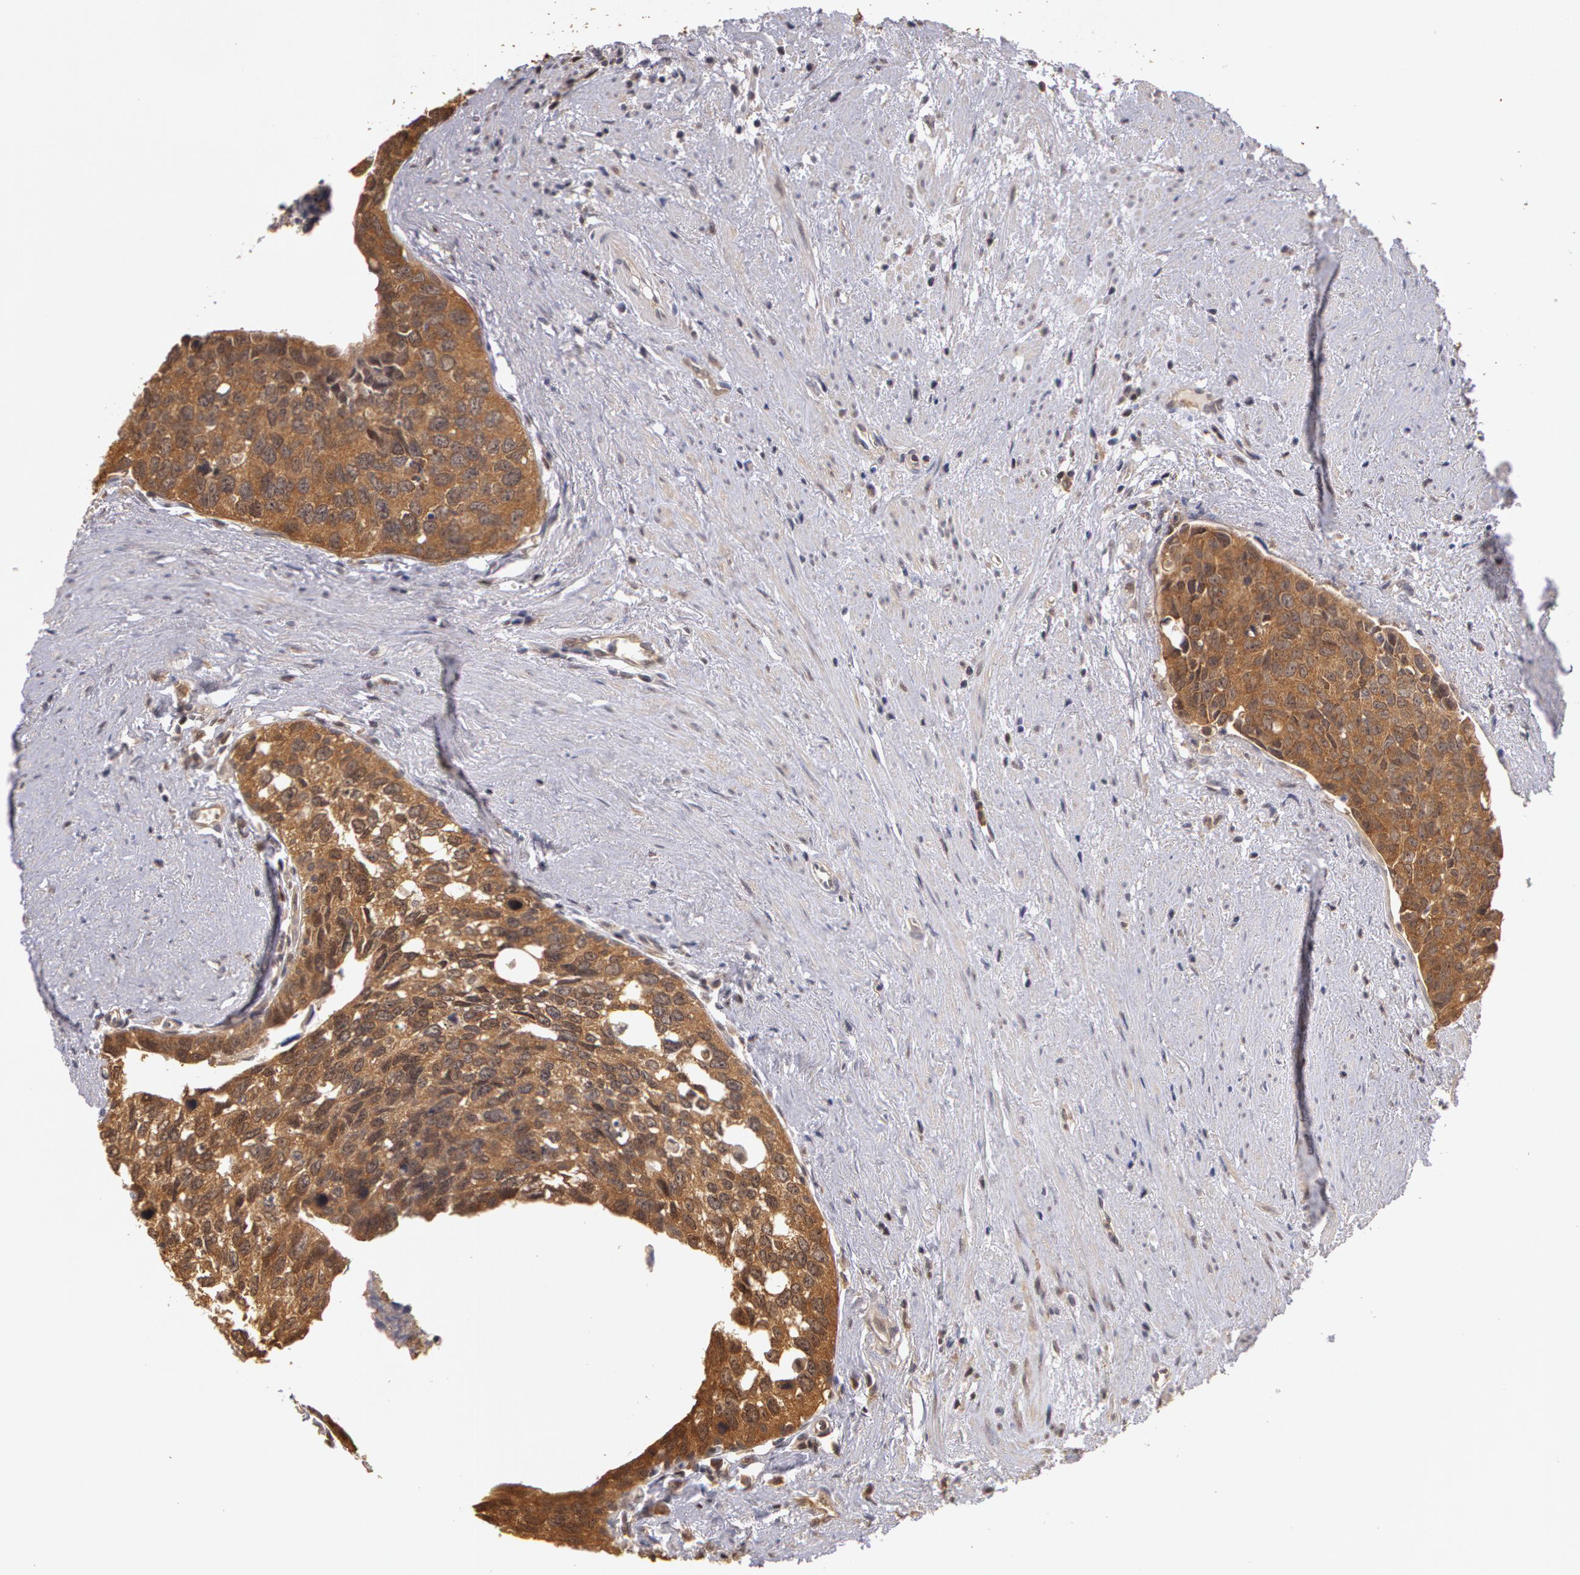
{"staining": {"intensity": "moderate", "quantity": ">75%", "location": "cytoplasmic/membranous"}, "tissue": "urothelial cancer", "cell_type": "Tumor cells", "image_type": "cancer", "snomed": [{"axis": "morphology", "description": "Urothelial carcinoma, High grade"}, {"axis": "topography", "description": "Urinary bladder"}], "caption": "A medium amount of moderate cytoplasmic/membranous positivity is appreciated in about >75% of tumor cells in urothelial cancer tissue.", "gene": "AHSA1", "patient": {"sex": "male", "age": 81}}